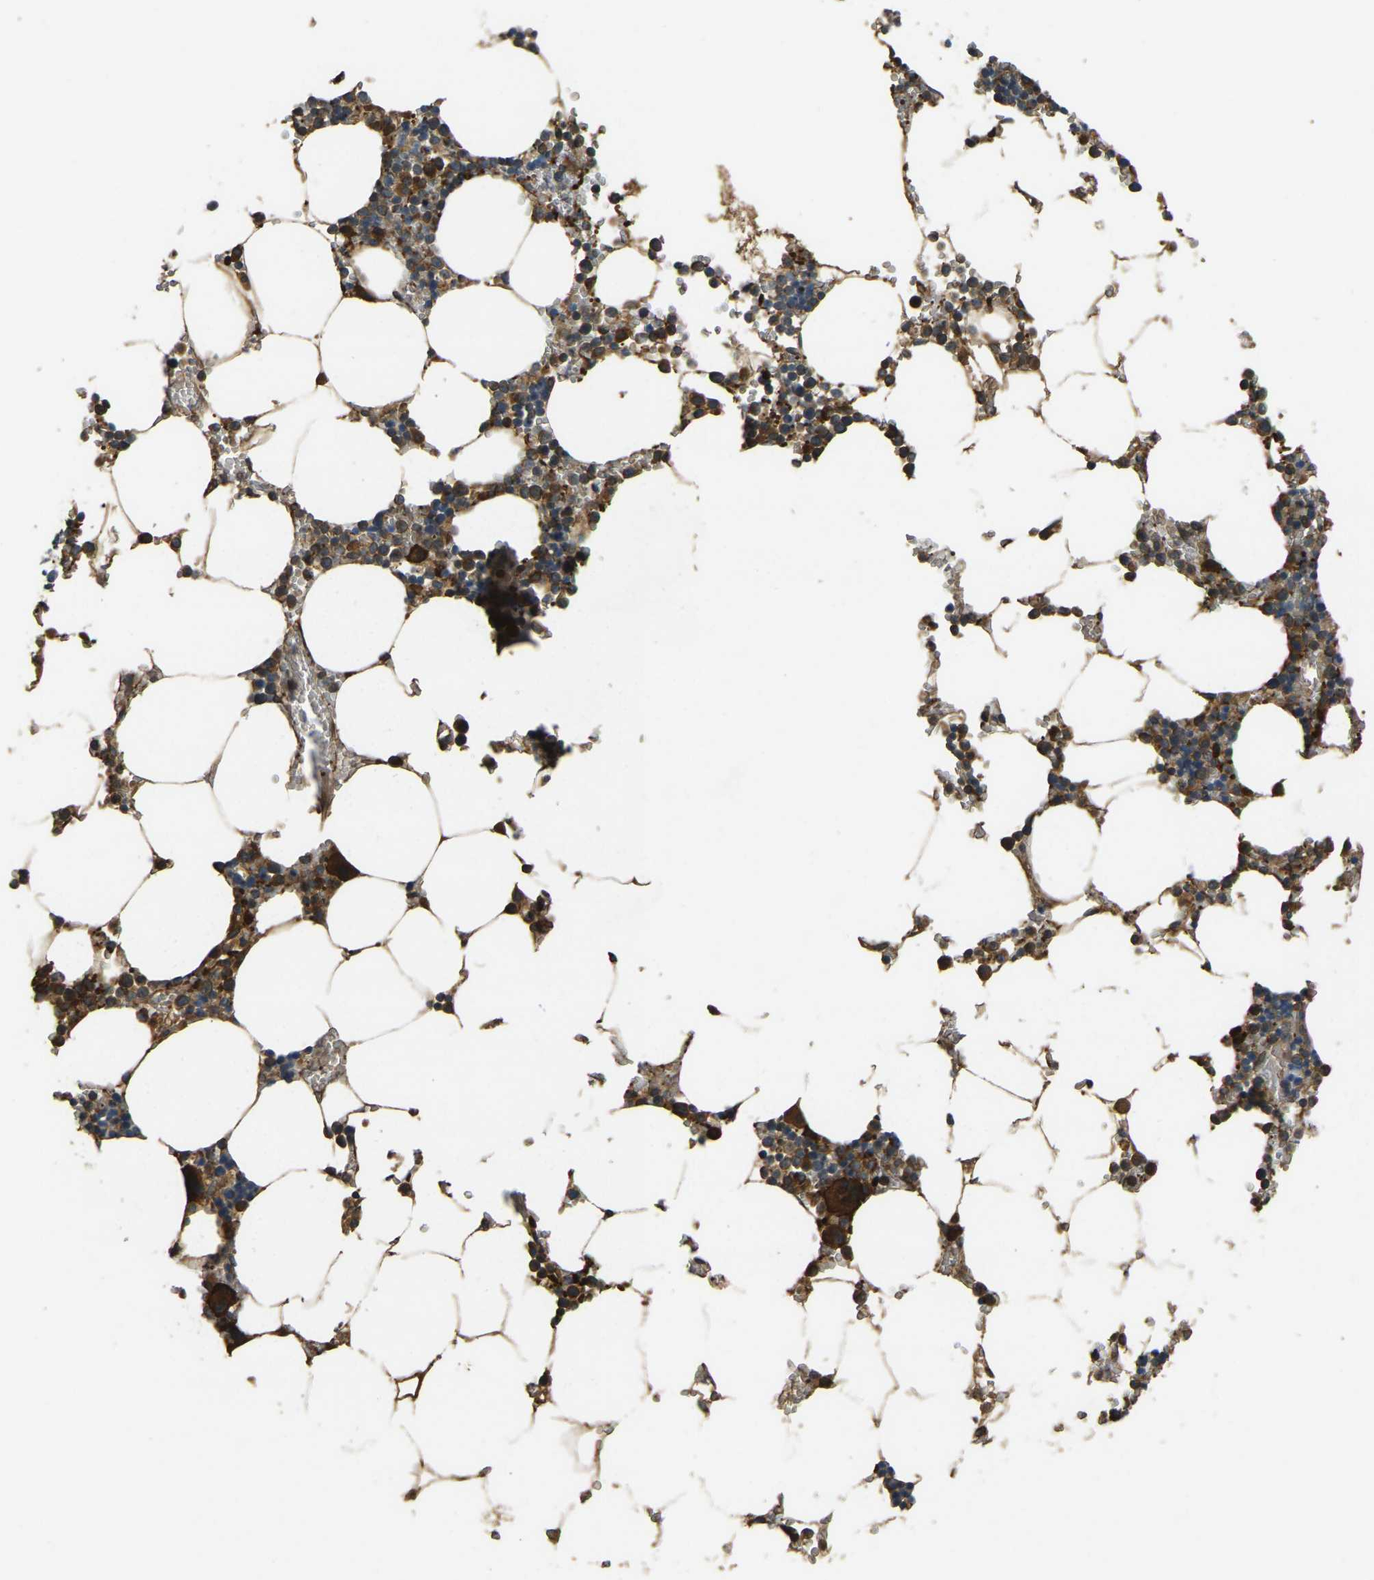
{"staining": {"intensity": "strong", "quantity": "25%-75%", "location": "cytoplasmic/membranous"}, "tissue": "bone marrow", "cell_type": "Hematopoietic cells", "image_type": "normal", "snomed": [{"axis": "morphology", "description": "Normal tissue, NOS"}, {"axis": "topography", "description": "Bone marrow"}], "caption": "DAB (3,3'-diaminobenzidine) immunohistochemical staining of unremarkable human bone marrow reveals strong cytoplasmic/membranous protein staining in approximately 25%-75% of hematopoietic cells. (Stains: DAB in brown, nuclei in blue, Microscopy: brightfield microscopy at high magnification).", "gene": "ERGIC1", "patient": {"sex": "male", "age": 70}}